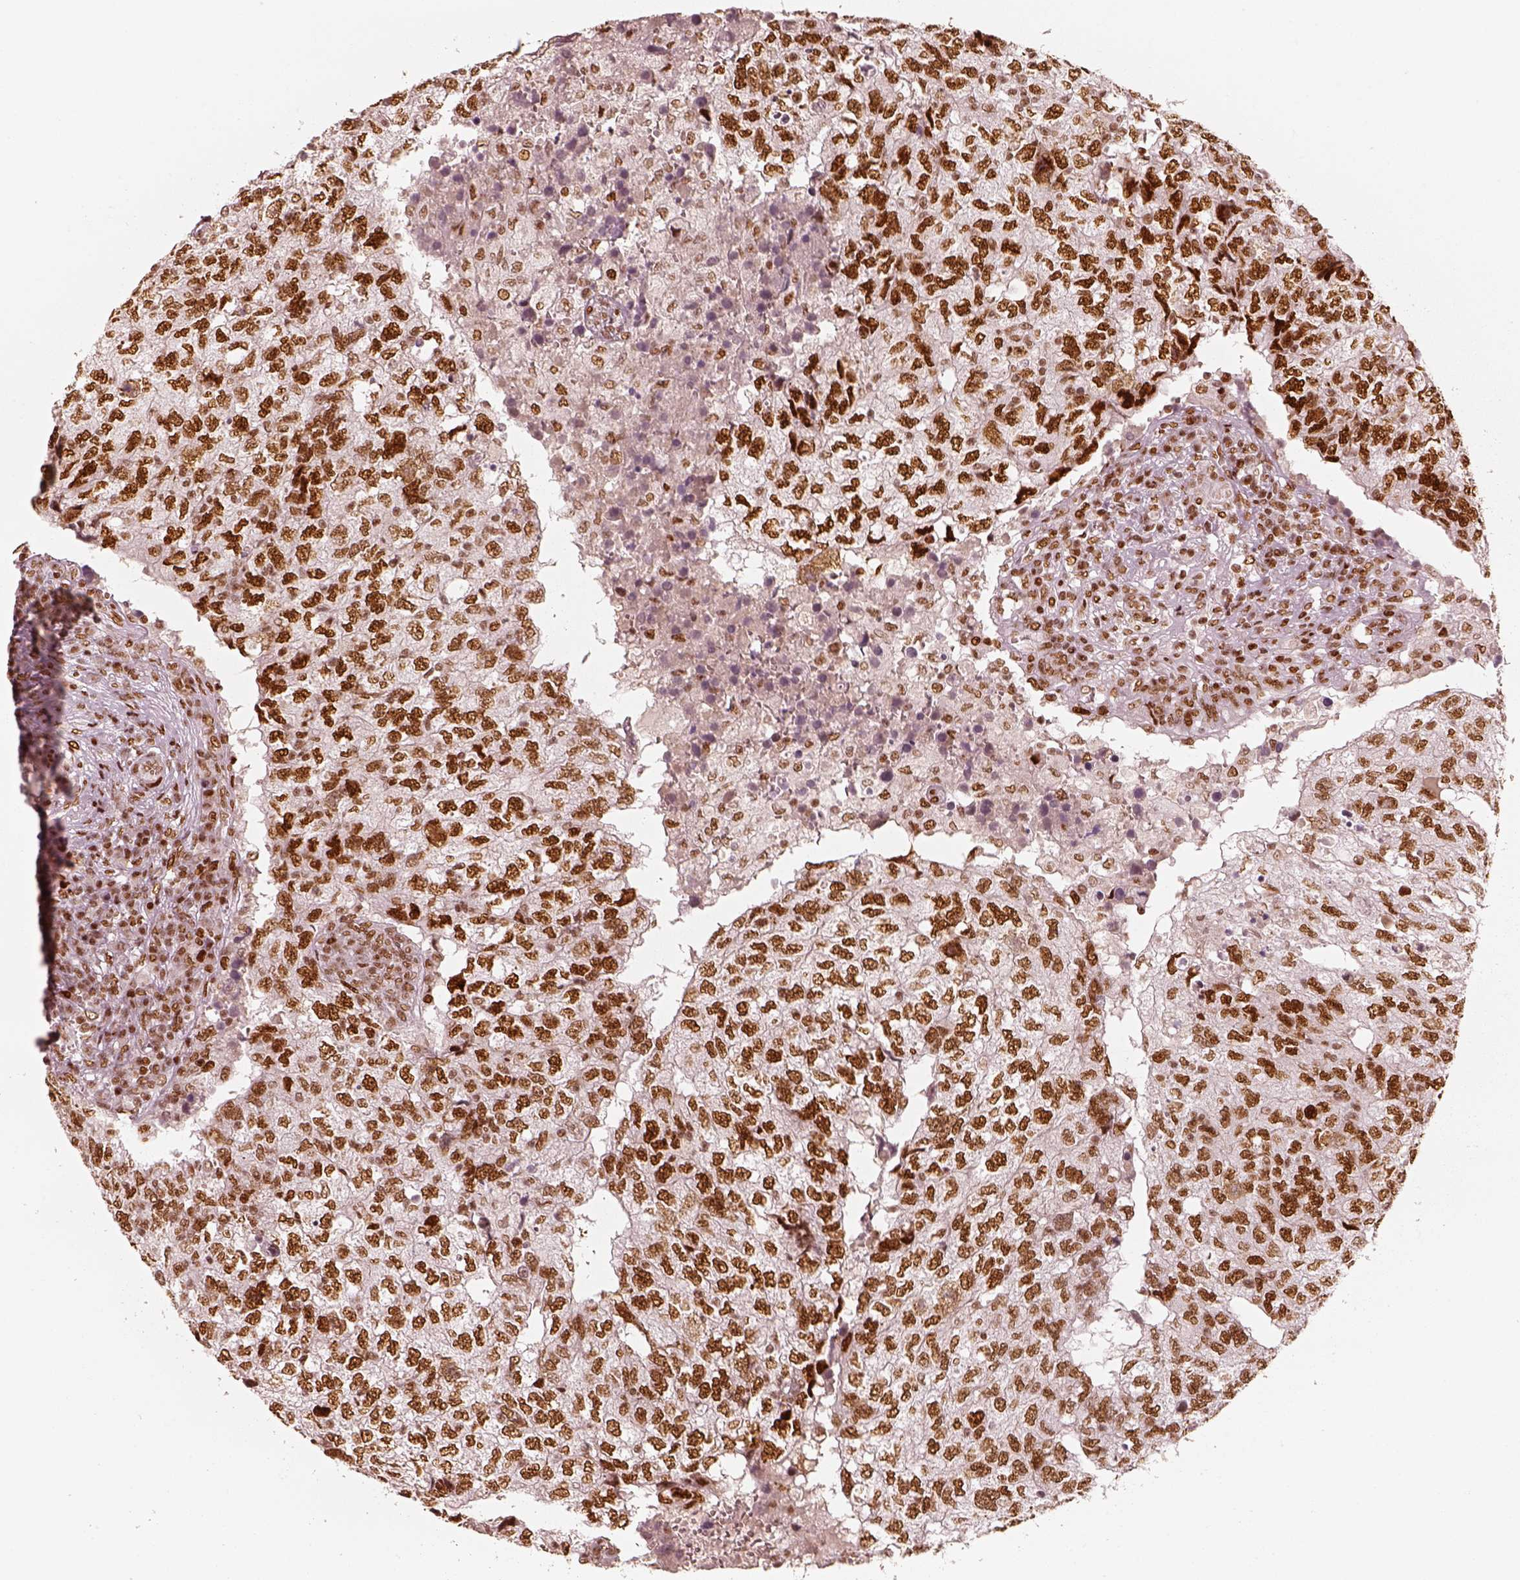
{"staining": {"intensity": "strong", "quantity": ">75%", "location": "nuclear"}, "tissue": "breast cancer", "cell_type": "Tumor cells", "image_type": "cancer", "snomed": [{"axis": "morphology", "description": "Duct carcinoma"}, {"axis": "topography", "description": "Breast"}], "caption": "Breast invasive ductal carcinoma was stained to show a protein in brown. There is high levels of strong nuclear staining in approximately >75% of tumor cells.", "gene": "HNRNPC", "patient": {"sex": "female", "age": 30}}